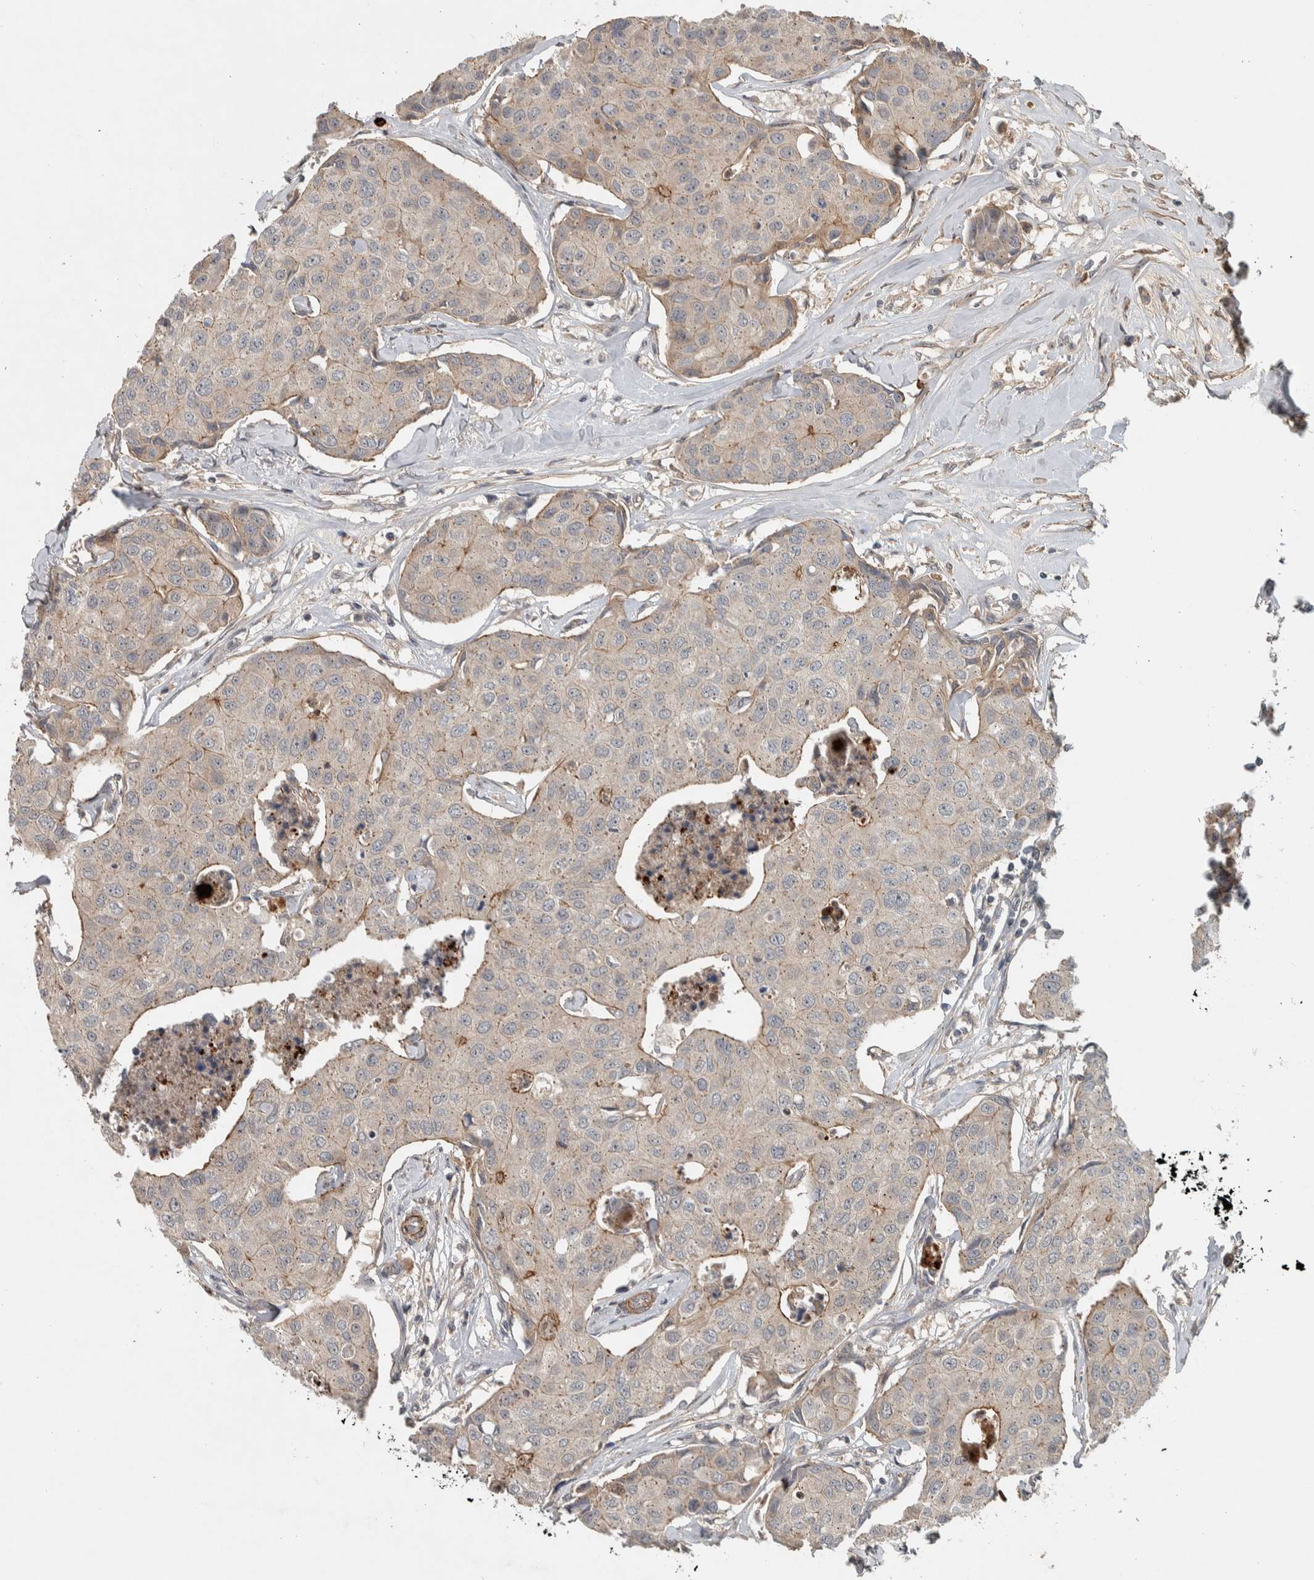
{"staining": {"intensity": "weak", "quantity": "<25%", "location": "cytoplasmic/membranous"}, "tissue": "breast cancer", "cell_type": "Tumor cells", "image_type": "cancer", "snomed": [{"axis": "morphology", "description": "Duct carcinoma"}, {"axis": "topography", "description": "Breast"}], "caption": "Tumor cells are negative for protein expression in human intraductal carcinoma (breast).", "gene": "LBHD1", "patient": {"sex": "female", "age": 80}}